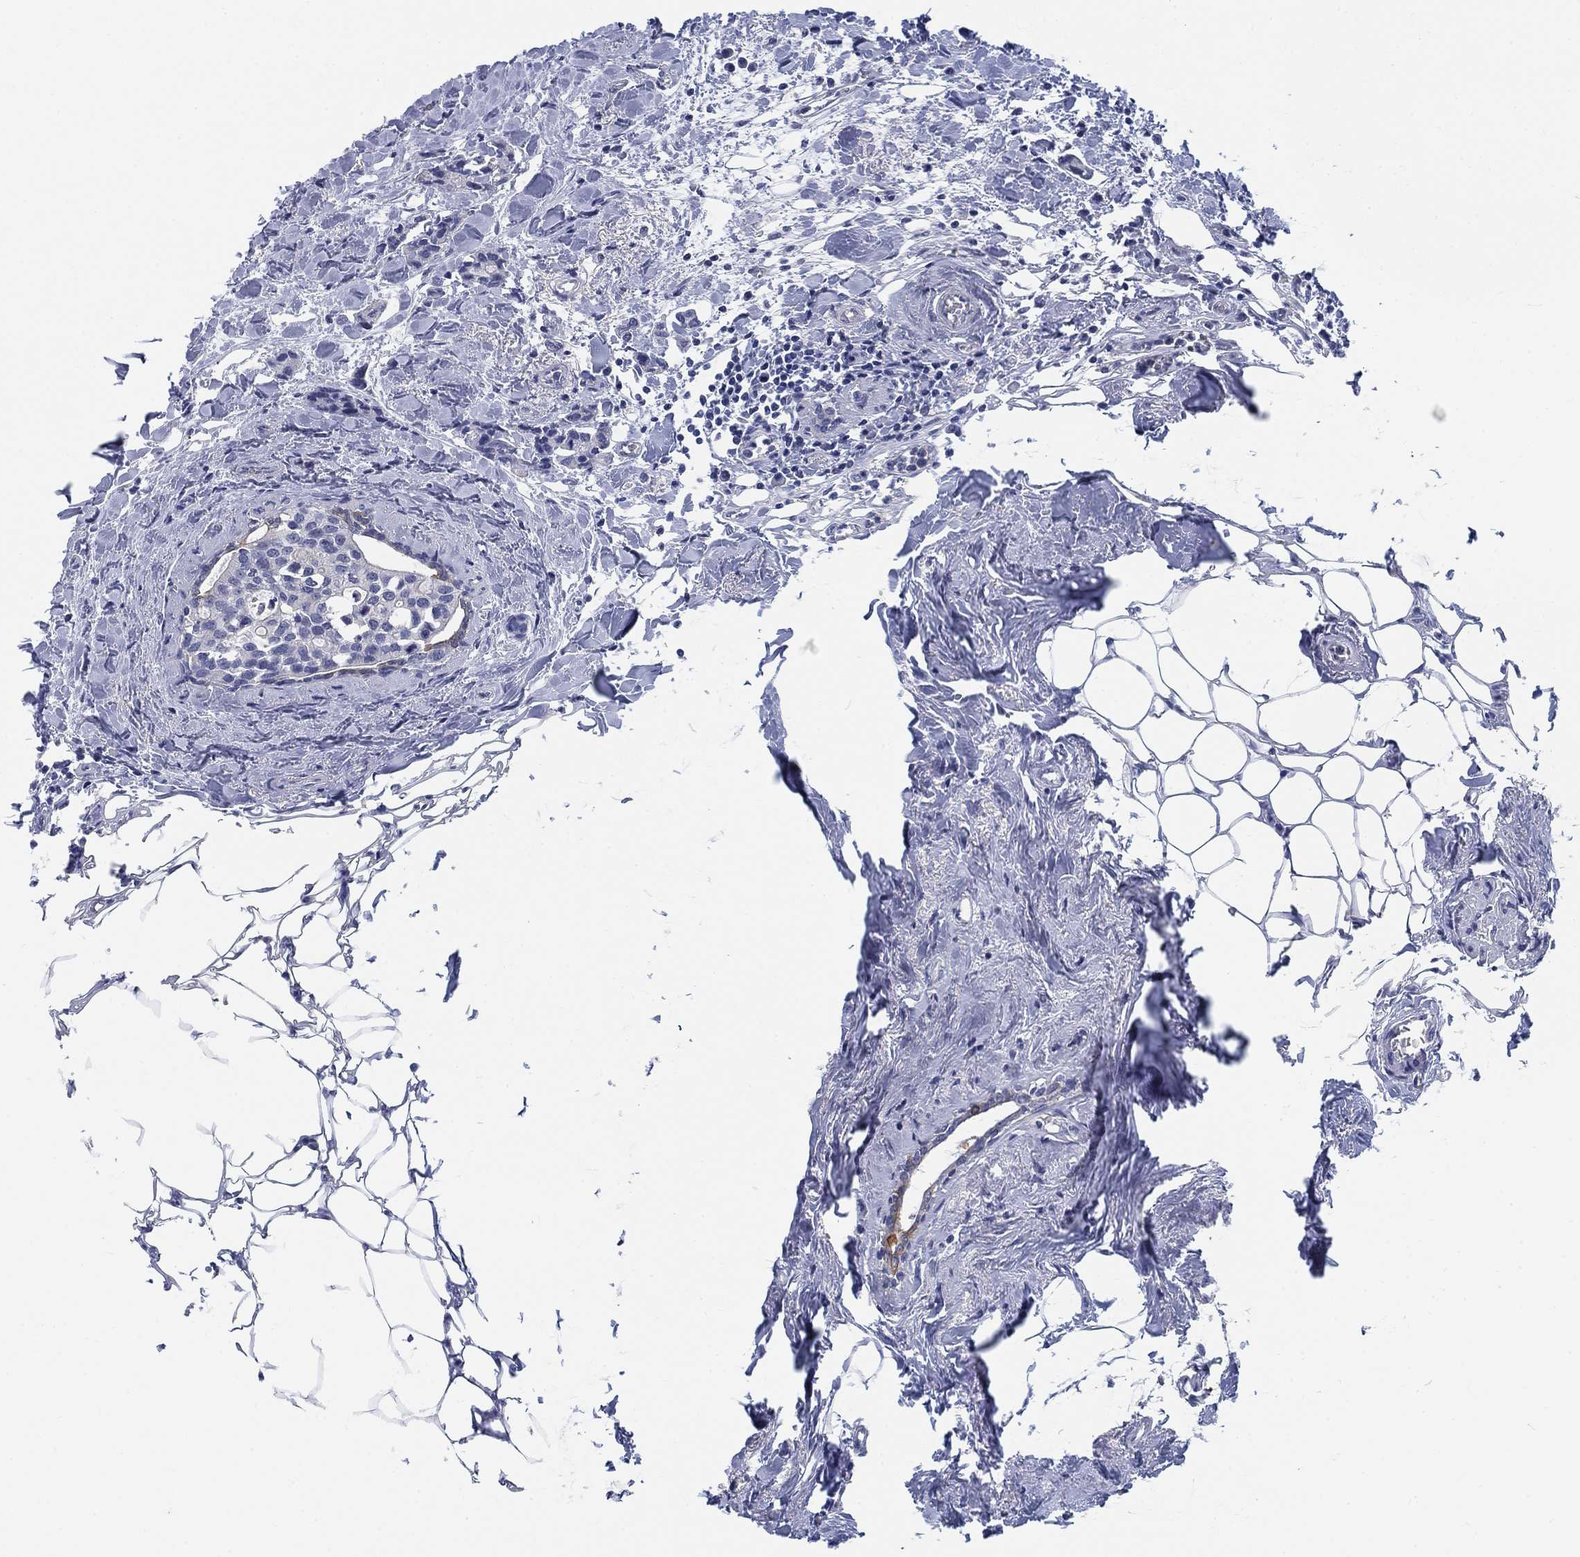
{"staining": {"intensity": "negative", "quantity": "none", "location": "none"}, "tissue": "breast cancer", "cell_type": "Tumor cells", "image_type": "cancer", "snomed": [{"axis": "morphology", "description": "Duct carcinoma"}, {"axis": "topography", "description": "Breast"}], "caption": "IHC of invasive ductal carcinoma (breast) displays no staining in tumor cells. (Brightfield microscopy of DAB immunohistochemistry (IHC) at high magnification).", "gene": "CLUL1", "patient": {"sex": "female", "age": 83}}